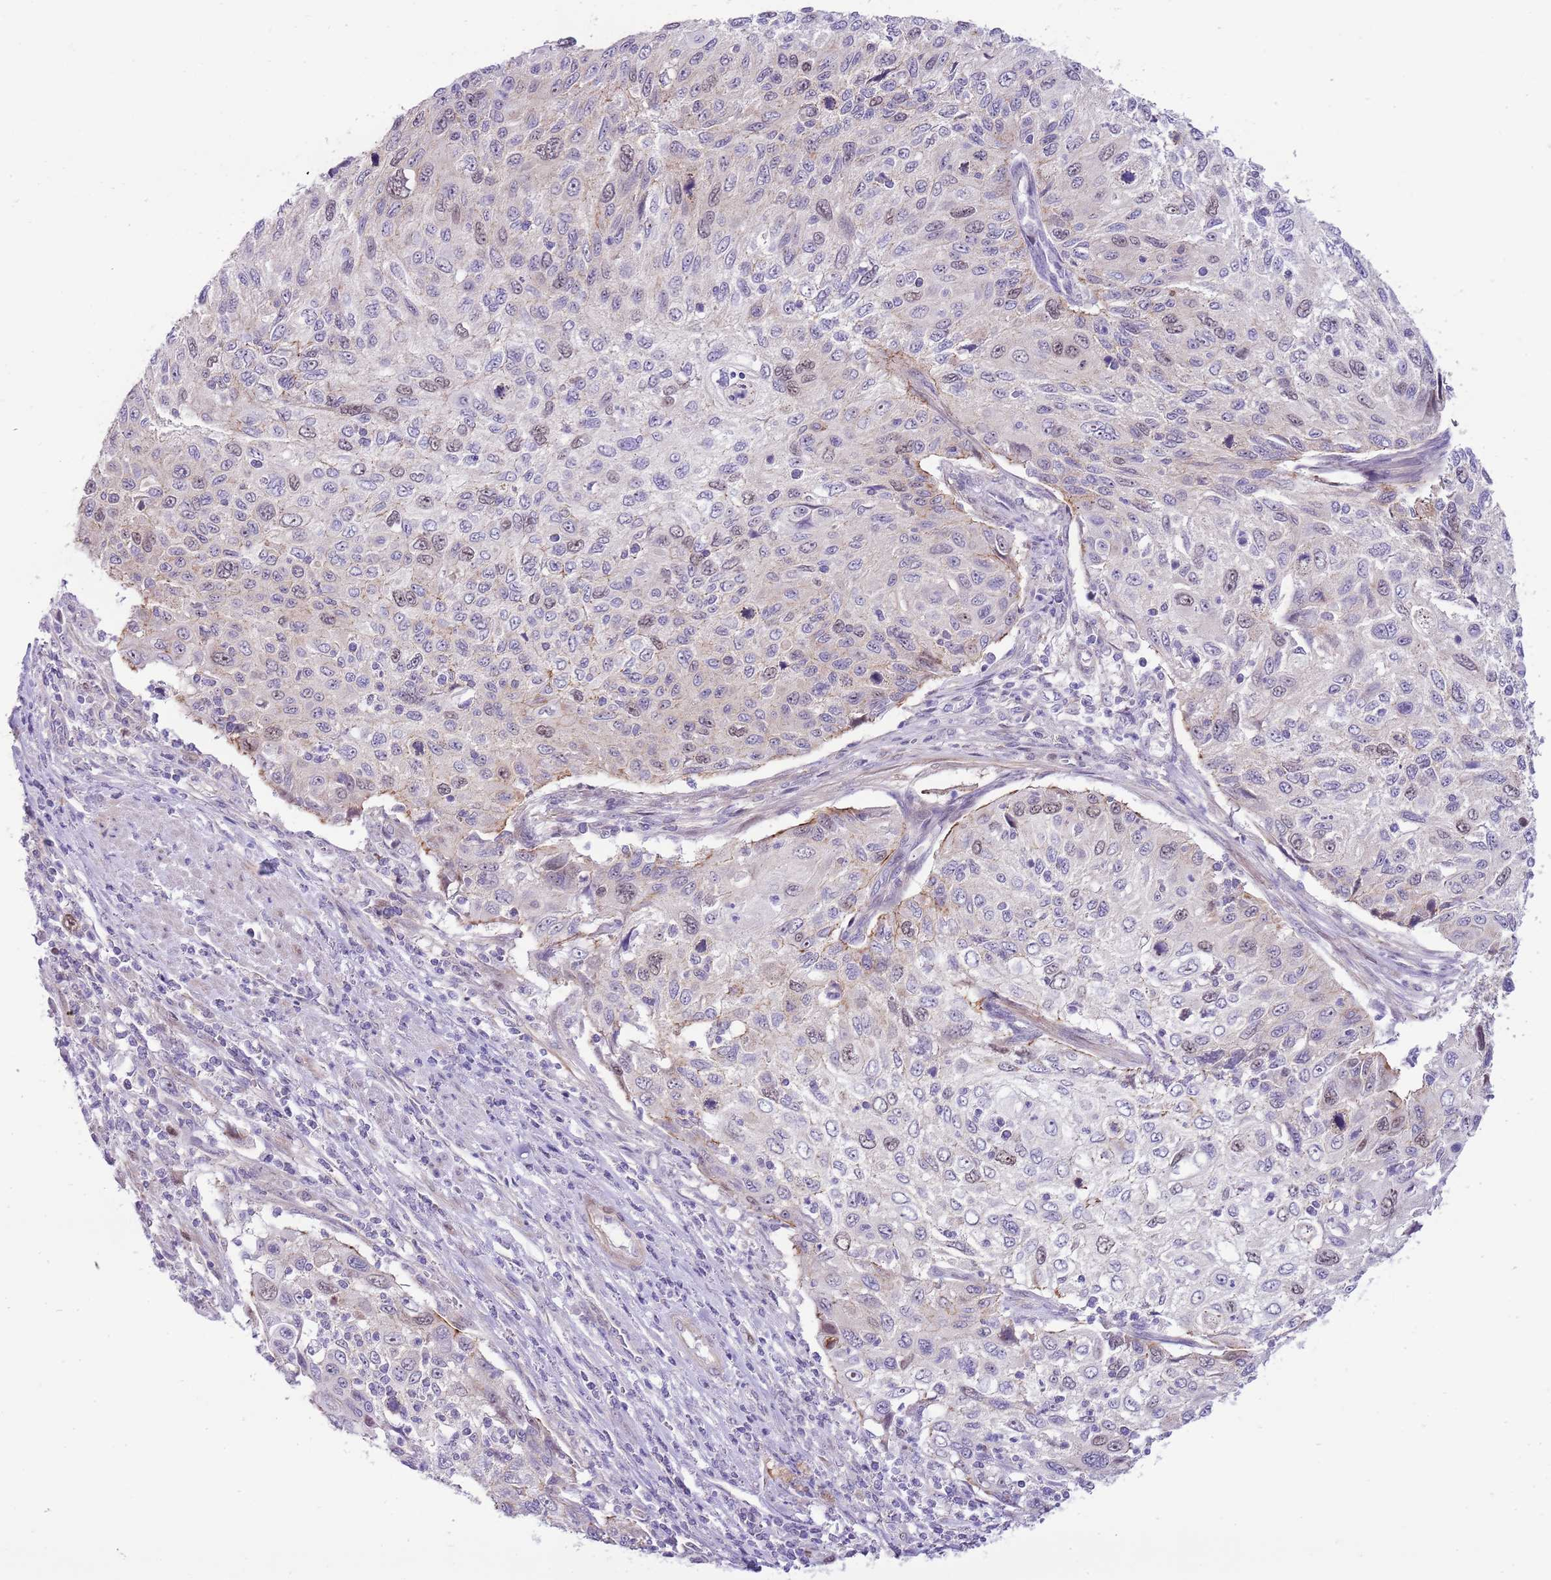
{"staining": {"intensity": "negative", "quantity": "none", "location": "none"}, "tissue": "cervical cancer", "cell_type": "Tumor cells", "image_type": "cancer", "snomed": [{"axis": "morphology", "description": "Squamous cell carcinoma, NOS"}, {"axis": "topography", "description": "Cervix"}], "caption": "Tumor cells are negative for protein expression in human cervical squamous cell carcinoma.", "gene": "FBRSL1", "patient": {"sex": "female", "age": 70}}